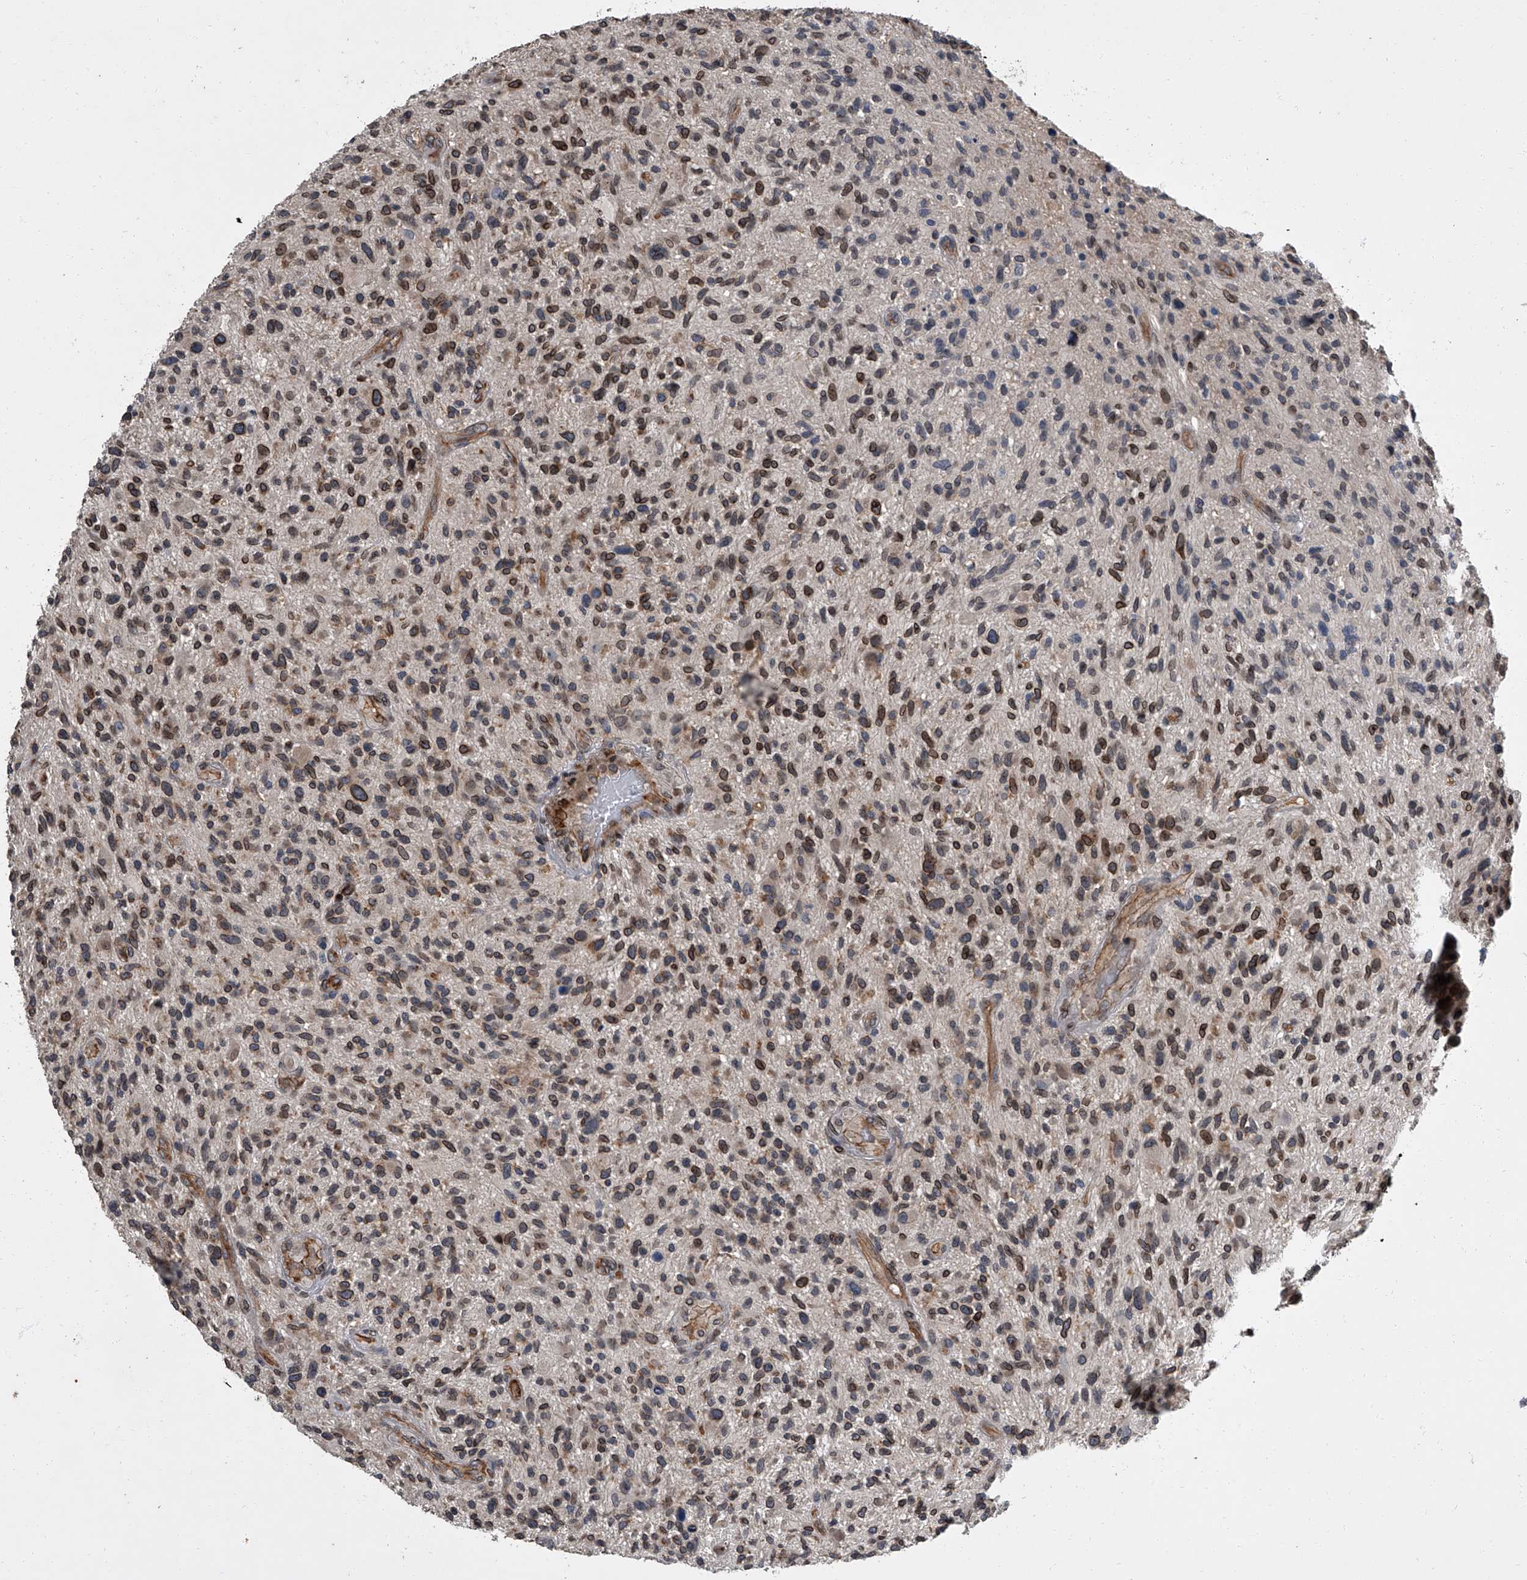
{"staining": {"intensity": "moderate", "quantity": ">75%", "location": "cytoplasmic/membranous,nuclear"}, "tissue": "glioma", "cell_type": "Tumor cells", "image_type": "cancer", "snomed": [{"axis": "morphology", "description": "Glioma, malignant, High grade"}, {"axis": "topography", "description": "Brain"}], "caption": "Protein expression analysis of glioma demonstrates moderate cytoplasmic/membranous and nuclear expression in about >75% of tumor cells. (DAB (3,3'-diaminobenzidine) = brown stain, brightfield microscopy at high magnification).", "gene": "LRRC8C", "patient": {"sex": "male", "age": 47}}